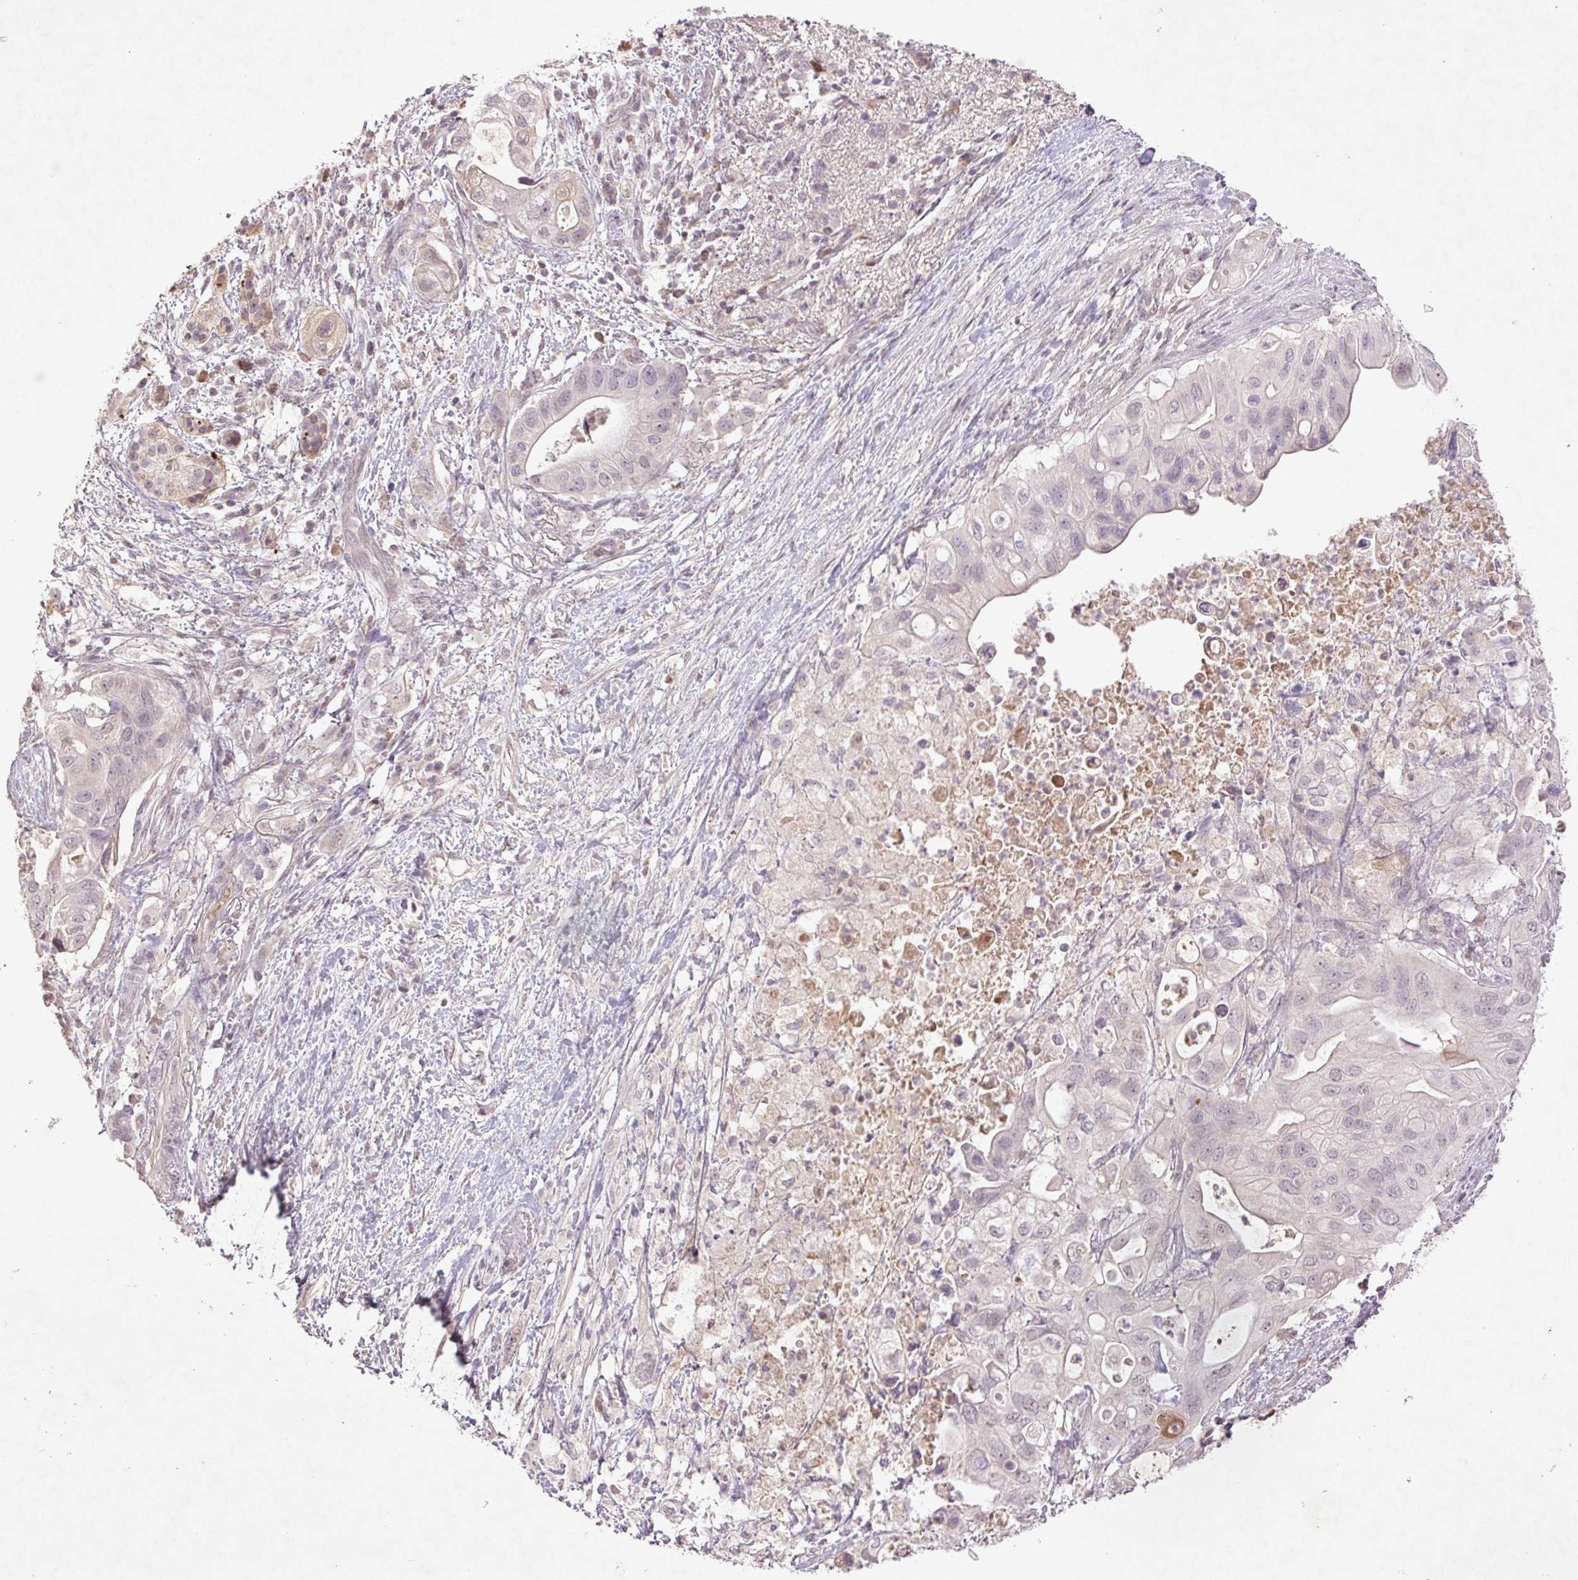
{"staining": {"intensity": "negative", "quantity": "none", "location": "none"}, "tissue": "pancreatic cancer", "cell_type": "Tumor cells", "image_type": "cancer", "snomed": [{"axis": "morphology", "description": "Adenocarcinoma, NOS"}, {"axis": "topography", "description": "Pancreas"}], "caption": "DAB immunohistochemical staining of human adenocarcinoma (pancreatic) reveals no significant staining in tumor cells. (DAB immunohistochemistry, high magnification).", "gene": "FAM168B", "patient": {"sex": "female", "age": 72}}